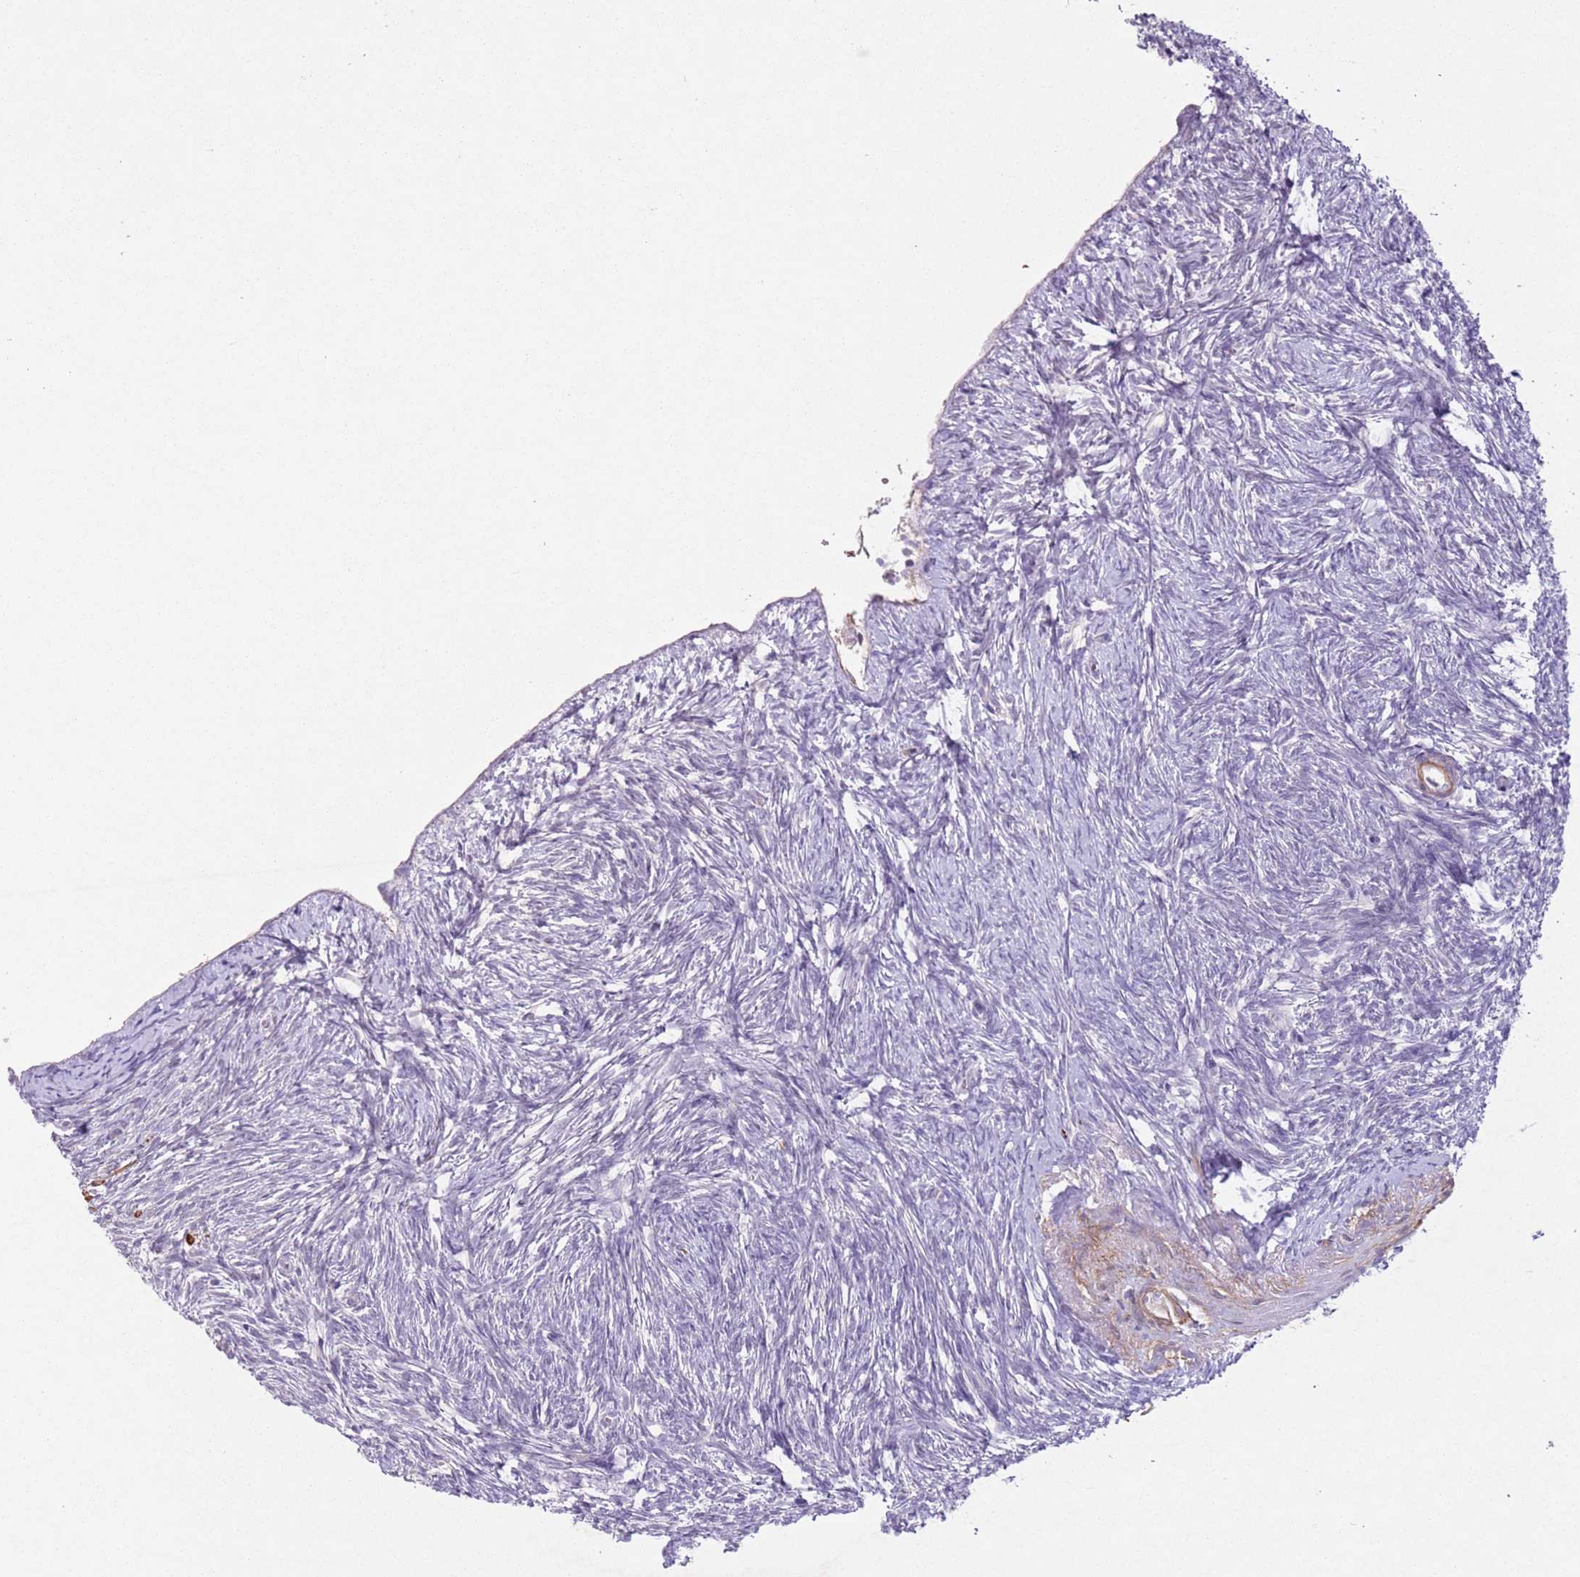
{"staining": {"intensity": "negative", "quantity": "none", "location": "none"}, "tissue": "ovary", "cell_type": "Ovarian stroma cells", "image_type": "normal", "snomed": [{"axis": "morphology", "description": "Normal tissue, NOS"}, {"axis": "topography", "description": "Ovary"}], "caption": "DAB immunohistochemical staining of benign ovary reveals no significant expression in ovarian stroma cells.", "gene": "CCNI", "patient": {"sex": "female", "age": 51}}